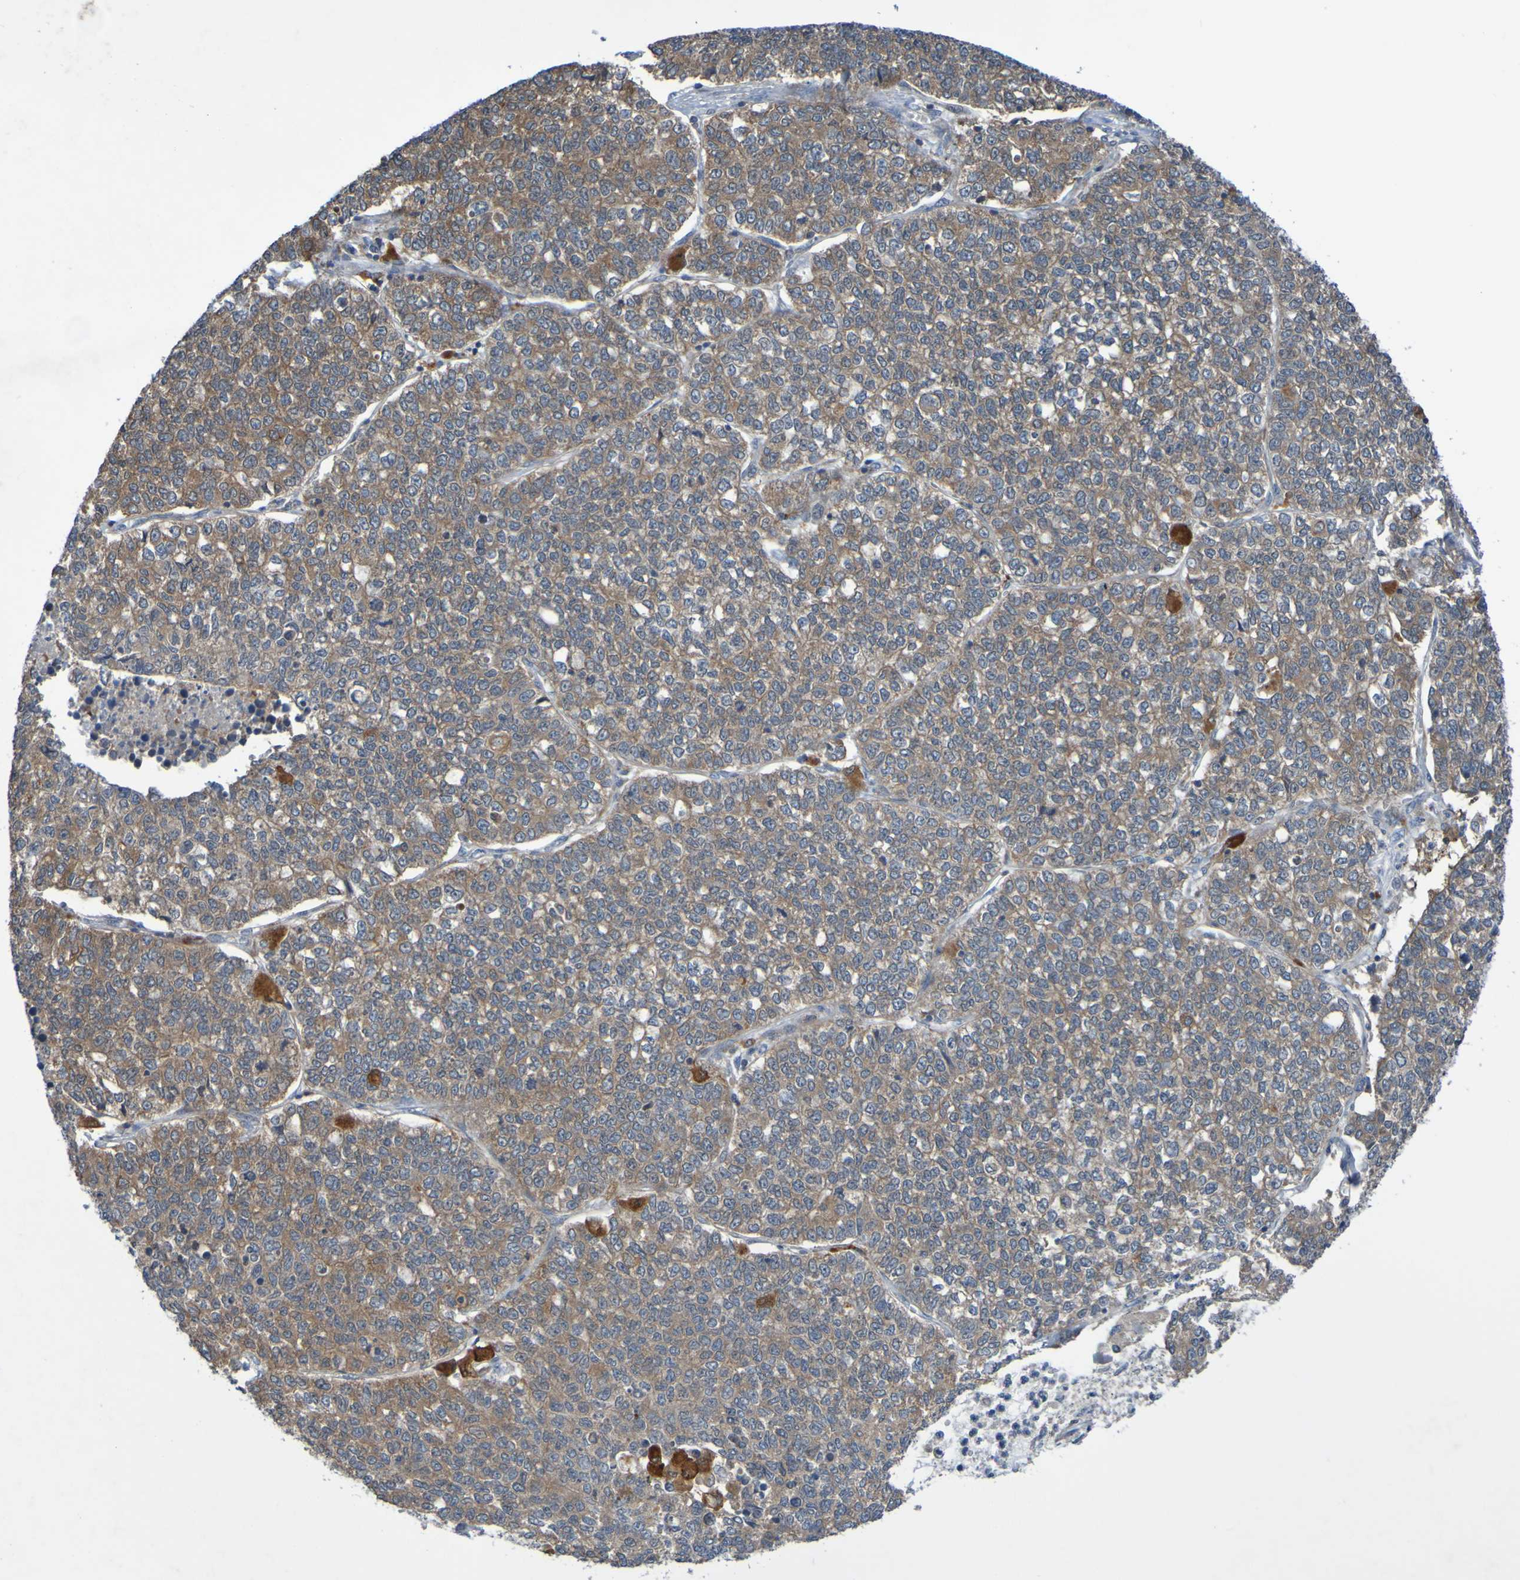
{"staining": {"intensity": "moderate", "quantity": ">75%", "location": "cytoplasmic/membranous"}, "tissue": "lung cancer", "cell_type": "Tumor cells", "image_type": "cancer", "snomed": [{"axis": "morphology", "description": "Adenocarcinoma, NOS"}, {"axis": "topography", "description": "Lung"}], "caption": "Immunohistochemistry of lung cancer reveals medium levels of moderate cytoplasmic/membranous expression in approximately >75% of tumor cells.", "gene": "SDK1", "patient": {"sex": "male", "age": 49}}